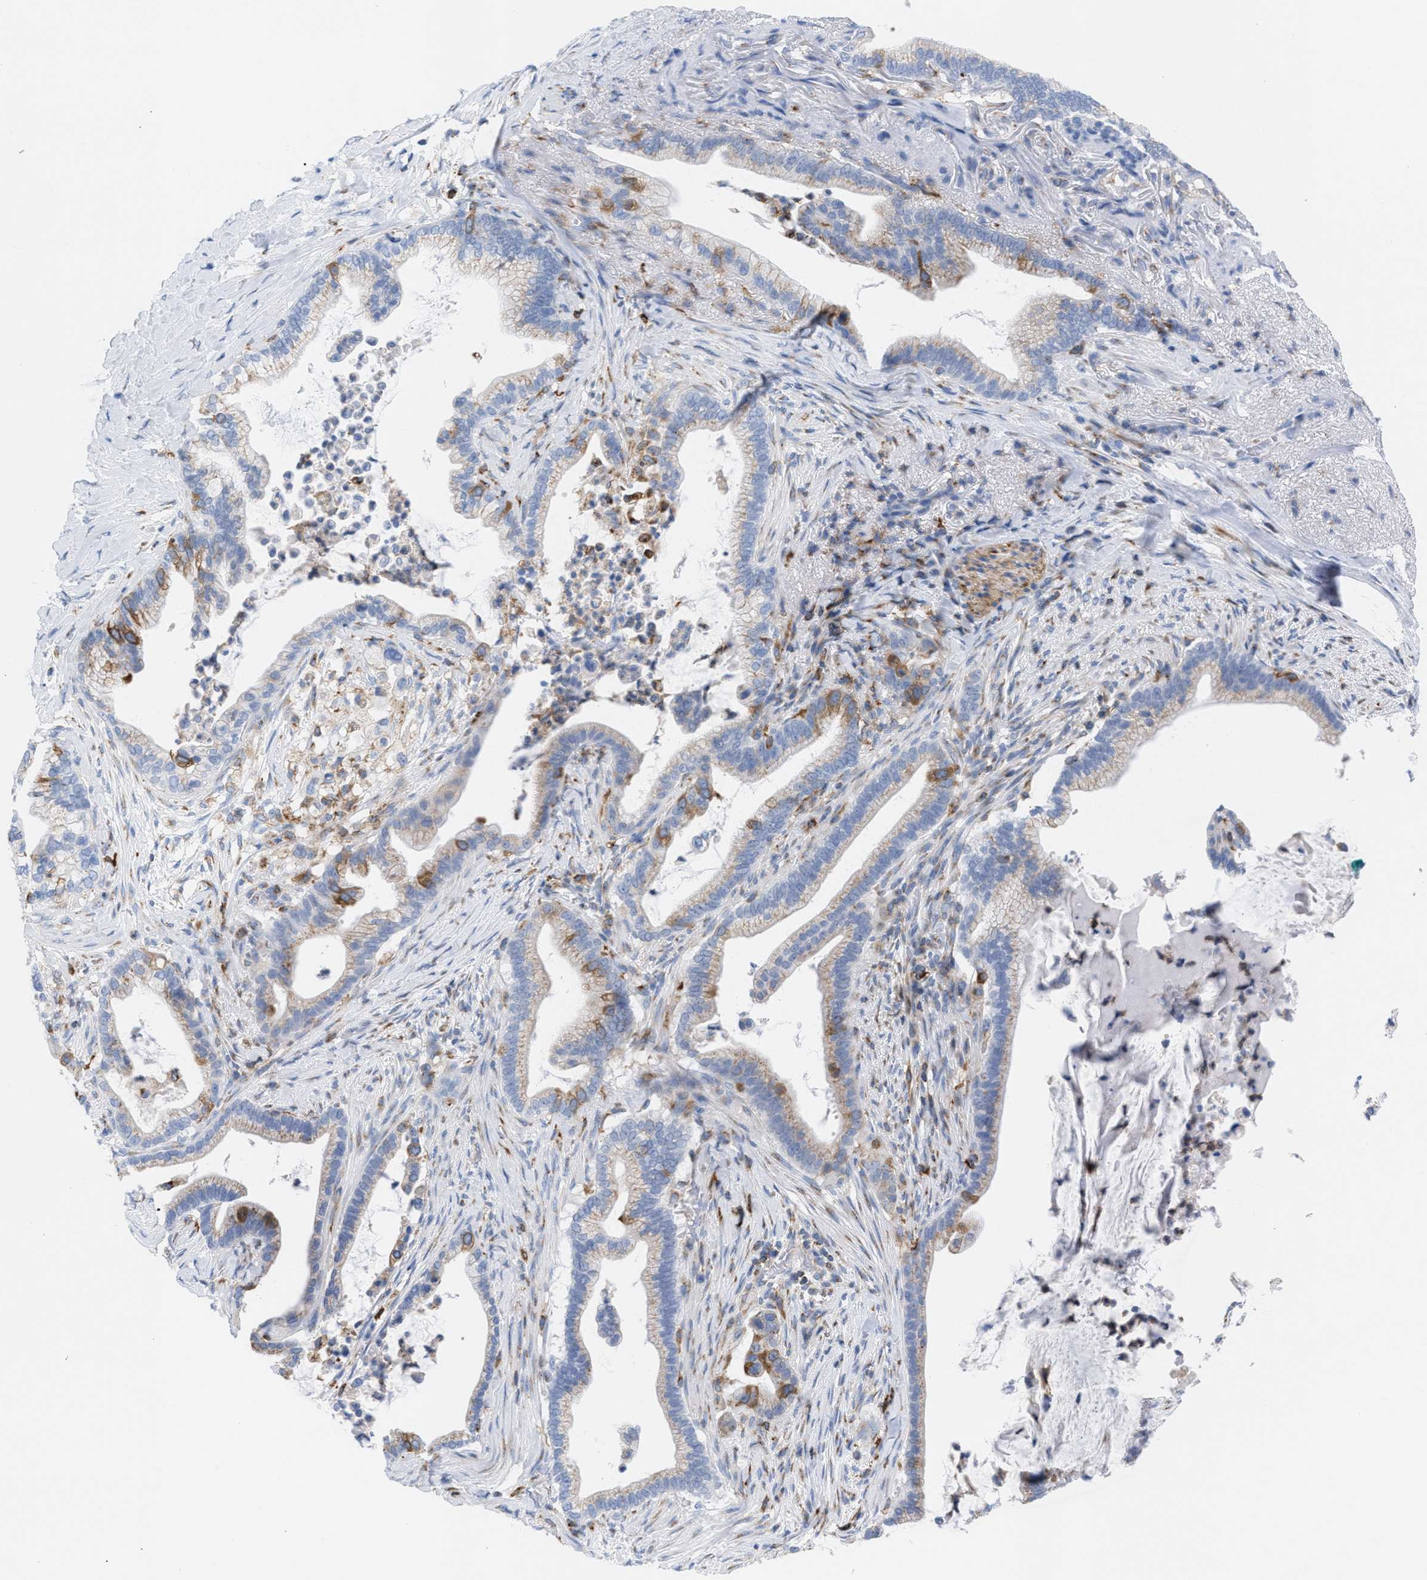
{"staining": {"intensity": "strong", "quantity": "<25%", "location": "cytoplasmic/membranous"}, "tissue": "pancreatic cancer", "cell_type": "Tumor cells", "image_type": "cancer", "snomed": [{"axis": "morphology", "description": "Adenocarcinoma, NOS"}, {"axis": "topography", "description": "Pancreas"}], "caption": "Protein expression analysis of pancreatic cancer (adenocarcinoma) demonstrates strong cytoplasmic/membranous expression in approximately <25% of tumor cells. (Stains: DAB in brown, nuclei in blue, Microscopy: brightfield microscopy at high magnification).", "gene": "TACC3", "patient": {"sex": "male", "age": 69}}